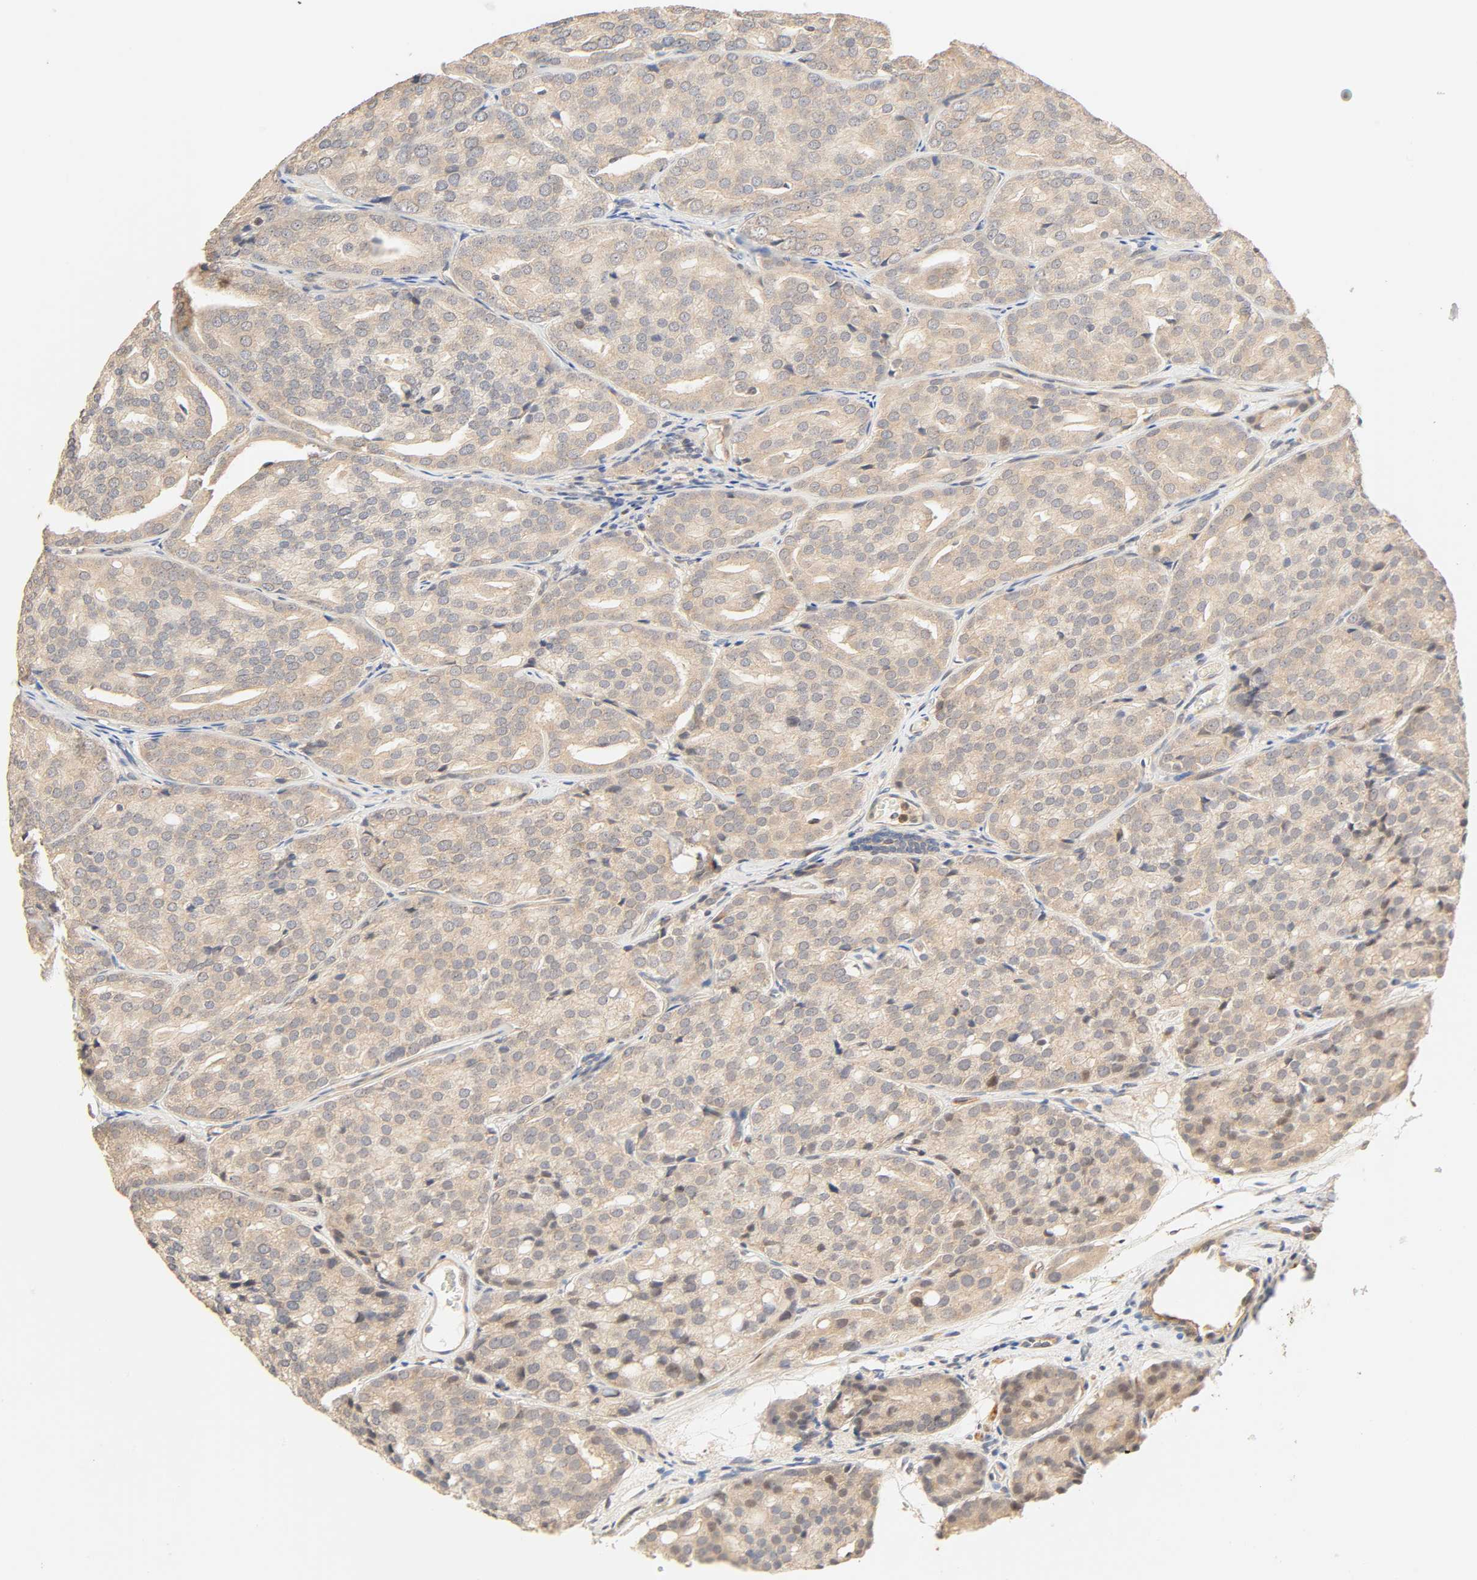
{"staining": {"intensity": "weak", "quantity": ">75%", "location": "cytoplasmic/membranous"}, "tissue": "prostate cancer", "cell_type": "Tumor cells", "image_type": "cancer", "snomed": [{"axis": "morphology", "description": "Adenocarcinoma, High grade"}, {"axis": "topography", "description": "Prostate"}], "caption": "A low amount of weak cytoplasmic/membranous positivity is present in approximately >75% of tumor cells in prostate adenocarcinoma (high-grade) tissue.", "gene": "CACNA1G", "patient": {"sex": "male", "age": 64}}